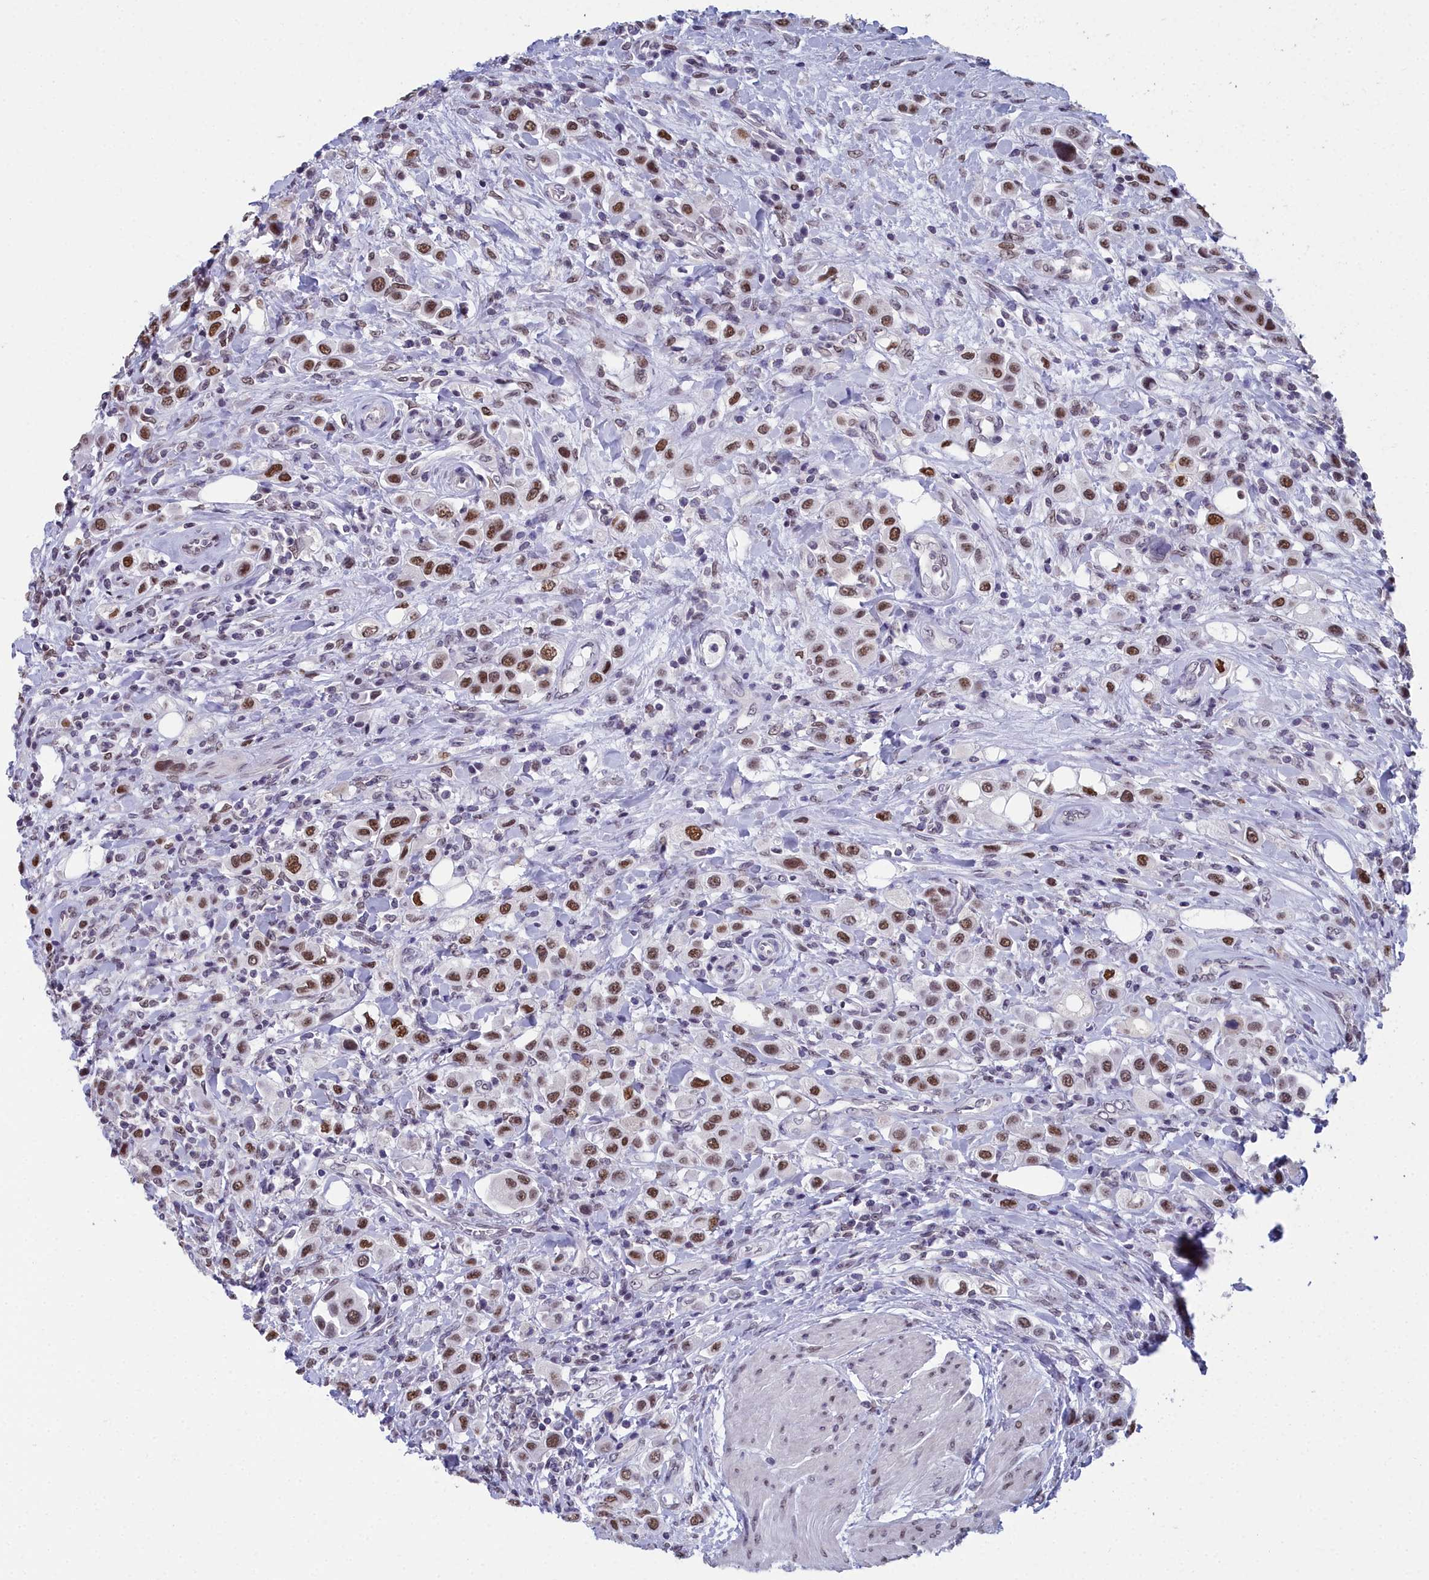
{"staining": {"intensity": "moderate", "quantity": ">75%", "location": "nuclear"}, "tissue": "urothelial cancer", "cell_type": "Tumor cells", "image_type": "cancer", "snomed": [{"axis": "morphology", "description": "Urothelial carcinoma, High grade"}, {"axis": "topography", "description": "Urinary bladder"}], "caption": "High-power microscopy captured an IHC micrograph of high-grade urothelial carcinoma, revealing moderate nuclear staining in approximately >75% of tumor cells. Immunohistochemistry stains the protein in brown and the nuclei are stained blue.", "gene": "CCDC97", "patient": {"sex": "male", "age": 50}}